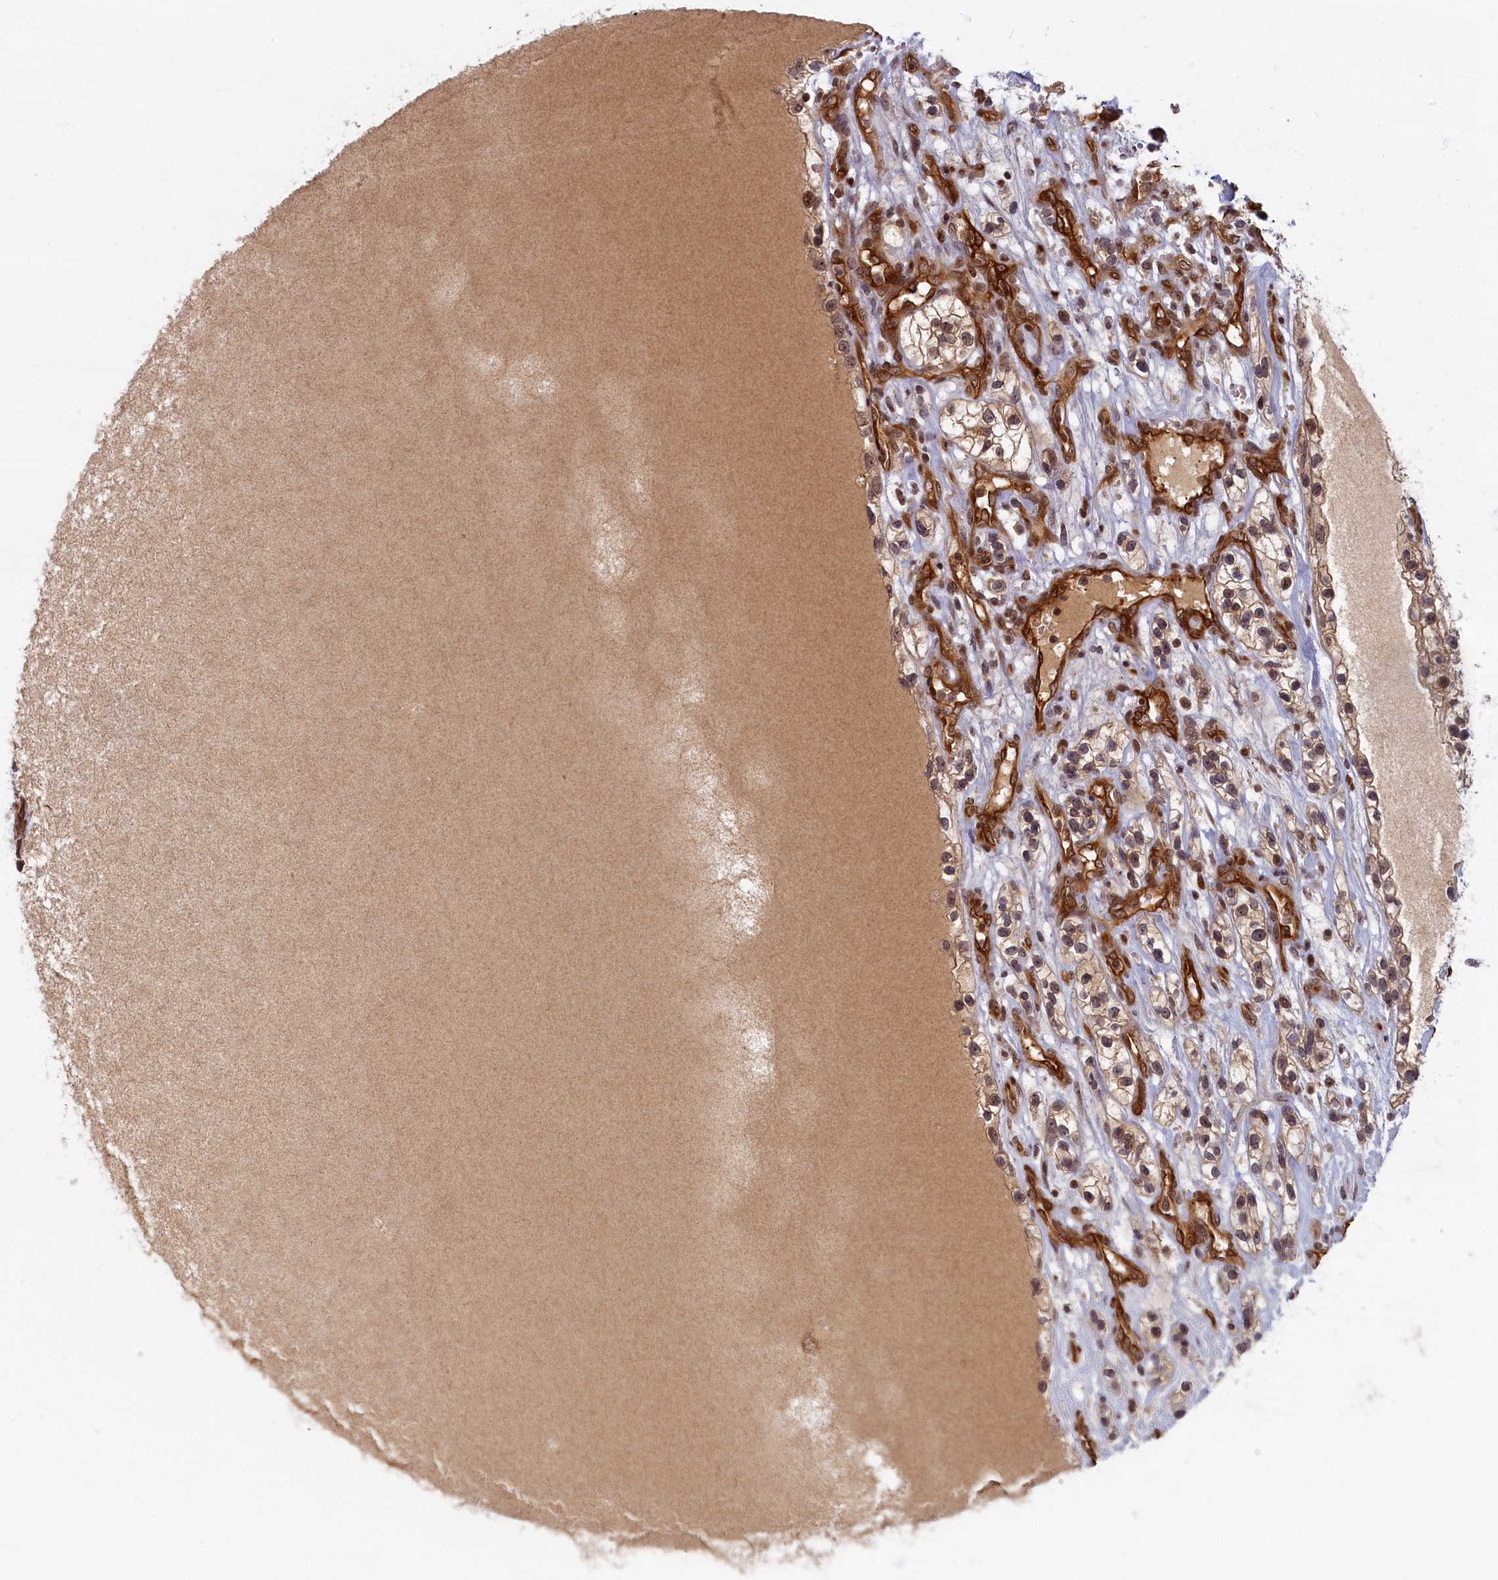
{"staining": {"intensity": "weak", "quantity": "25%-75%", "location": "cytoplasmic/membranous,nuclear"}, "tissue": "renal cancer", "cell_type": "Tumor cells", "image_type": "cancer", "snomed": [{"axis": "morphology", "description": "Adenocarcinoma, NOS"}, {"axis": "topography", "description": "Kidney"}], "caption": "An immunohistochemistry (IHC) histopathology image of tumor tissue is shown. Protein staining in brown shows weak cytoplasmic/membranous and nuclear positivity in renal adenocarcinoma within tumor cells.", "gene": "SNRK", "patient": {"sex": "female", "age": 57}}